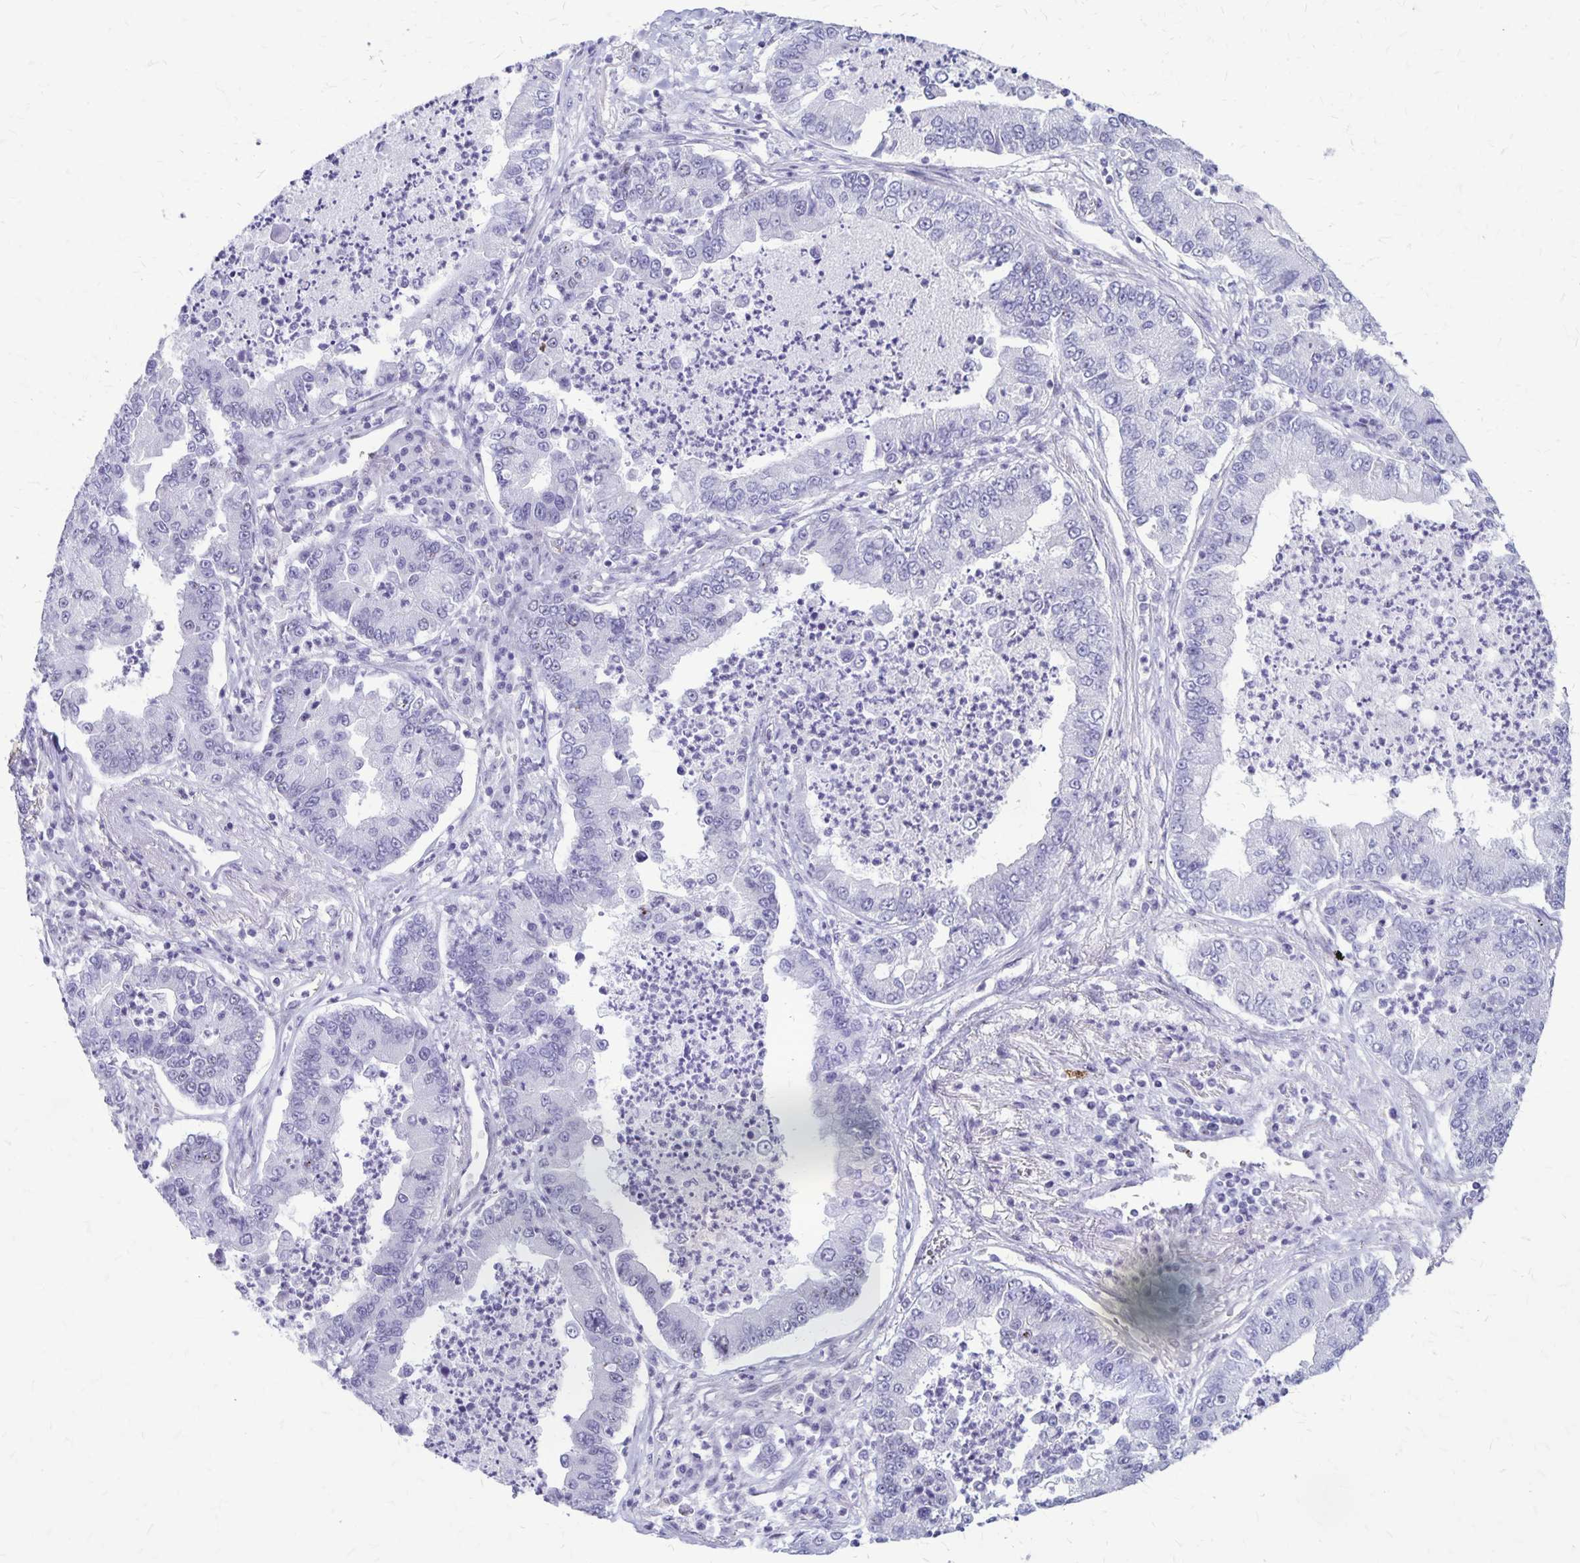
{"staining": {"intensity": "negative", "quantity": "none", "location": "none"}, "tissue": "lung cancer", "cell_type": "Tumor cells", "image_type": "cancer", "snomed": [{"axis": "morphology", "description": "Adenocarcinoma, NOS"}, {"axis": "topography", "description": "Lung"}], "caption": "This is an immunohistochemistry (IHC) micrograph of human adenocarcinoma (lung). There is no expression in tumor cells.", "gene": "GP9", "patient": {"sex": "female", "age": 57}}